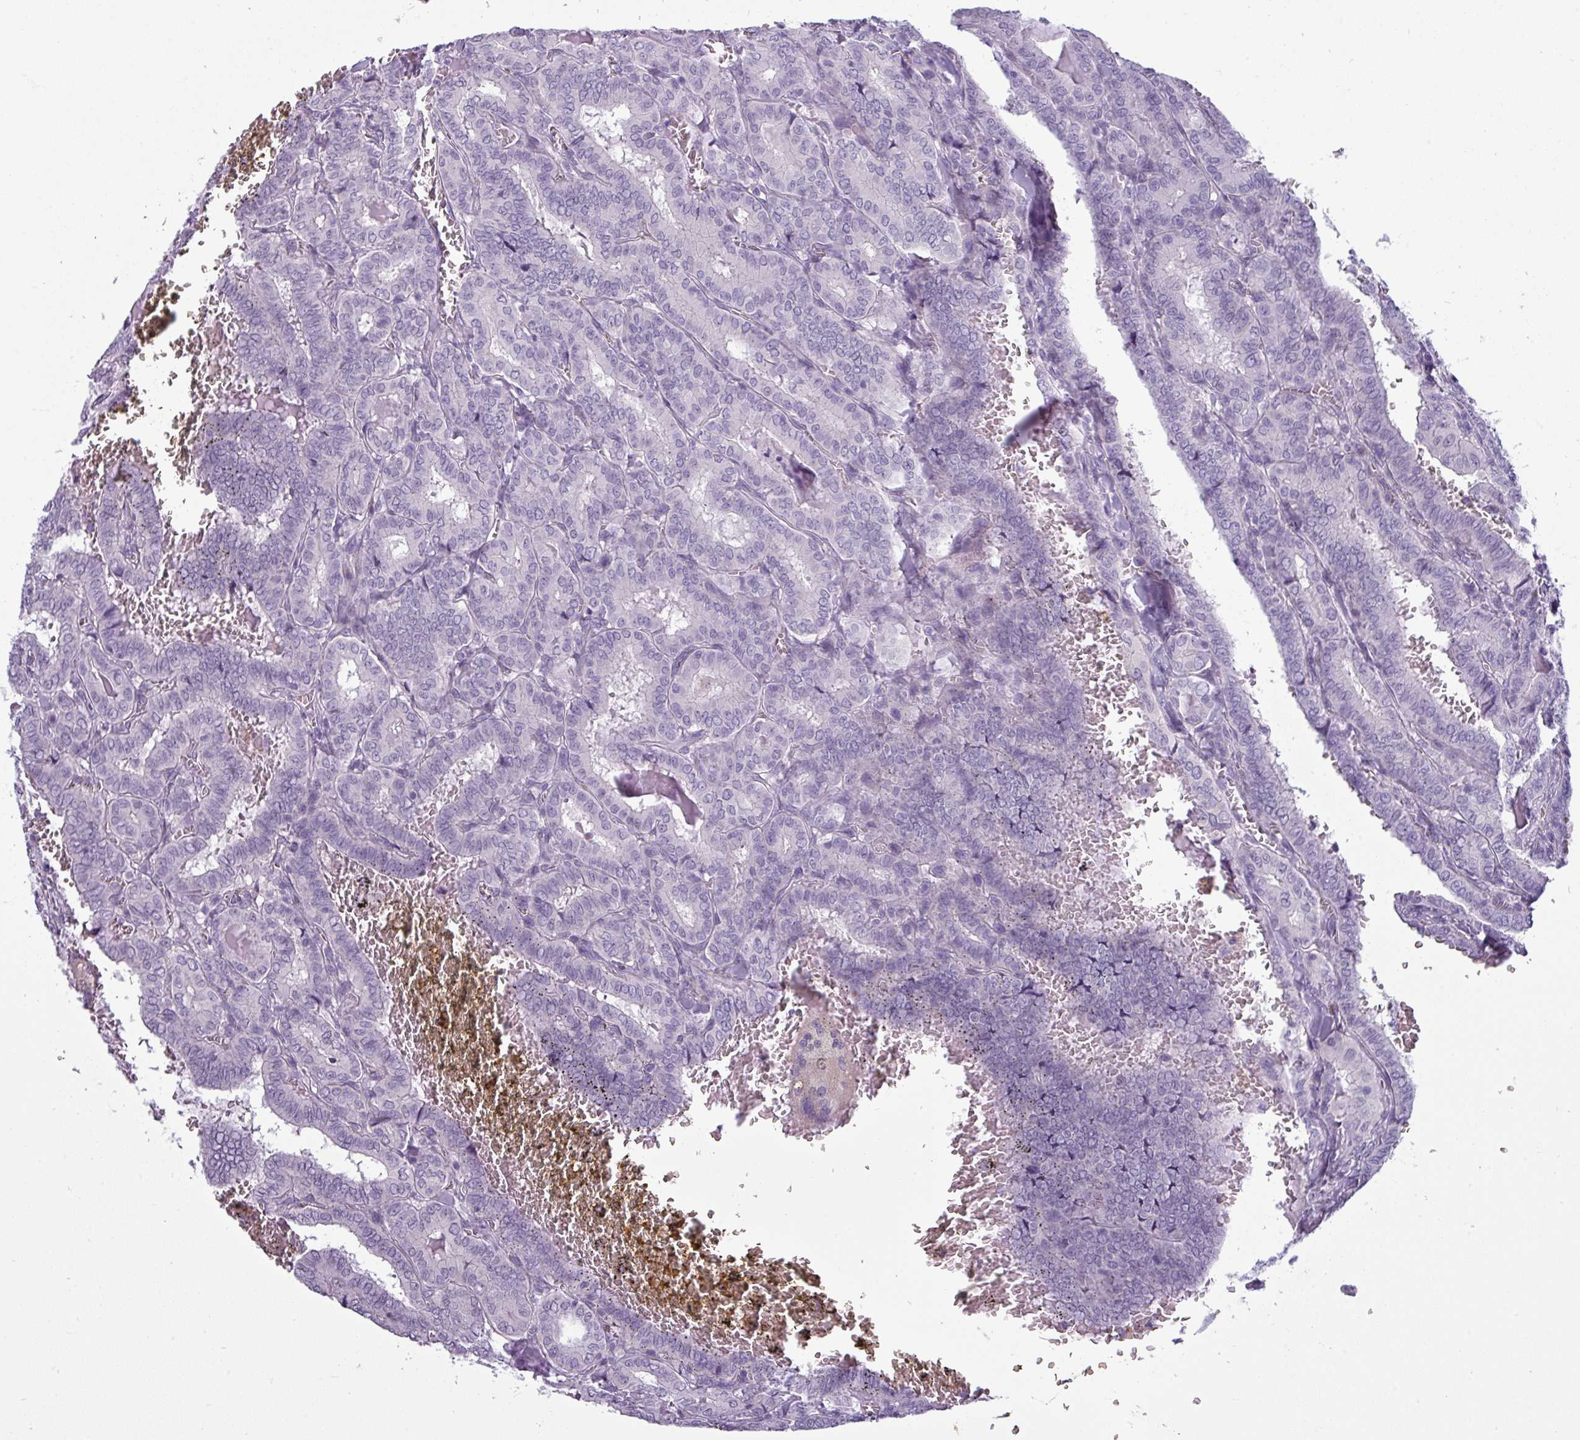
{"staining": {"intensity": "negative", "quantity": "none", "location": "none"}, "tissue": "thyroid cancer", "cell_type": "Tumor cells", "image_type": "cancer", "snomed": [{"axis": "morphology", "description": "Papillary adenocarcinoma, NOS"}, {"axis": "topography", "description": "Thyroid gland"}], "caption": "An immunohistochemistry (IHC) image of thyroid papillary adenocarcinoma is shown. There is no staining in tumor cells of thyroid papillary adenocarcinoma.", "gene": "SLC26A9", "patient": {"sex": "female", "age": 72}}